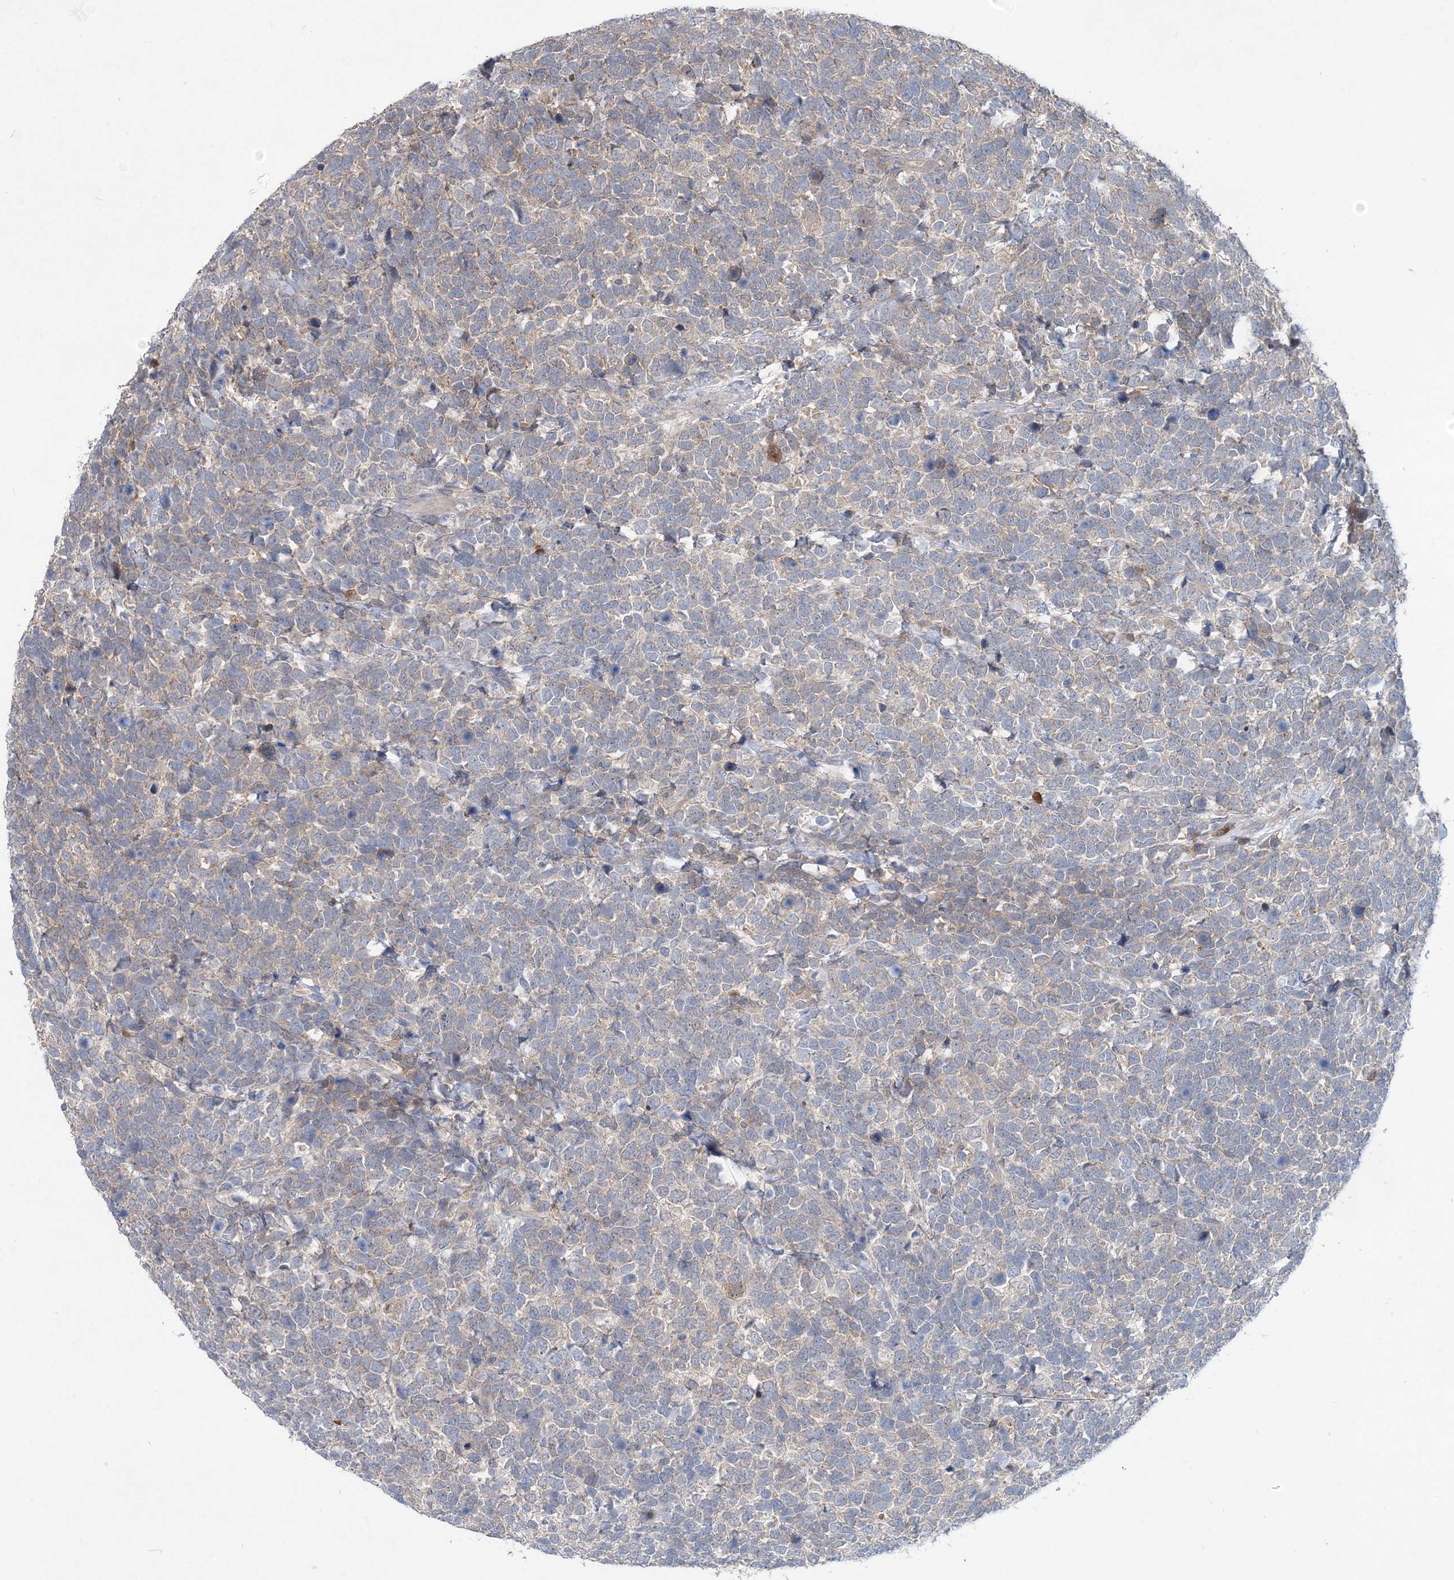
{"staining": {"intensity": "weak", "quantity": "<25%", "location": "cytoplasmic/membranous"}, "tissue": "urothelial cancer", "cell_type": "Tumor cells", "image_type": "cancer", "snomed": [{"axis": "morphology", "description": "Urothelial carcinoma, High grade"}, {"axis": "topography", "description": "Urinary bladder"}], "caption": "The immunohistochemistry image has no significant staining in tumor cells of urothelial cancer tissue.", "gene": "RNF25", "patient": {"sex": "female", "age": 82}}